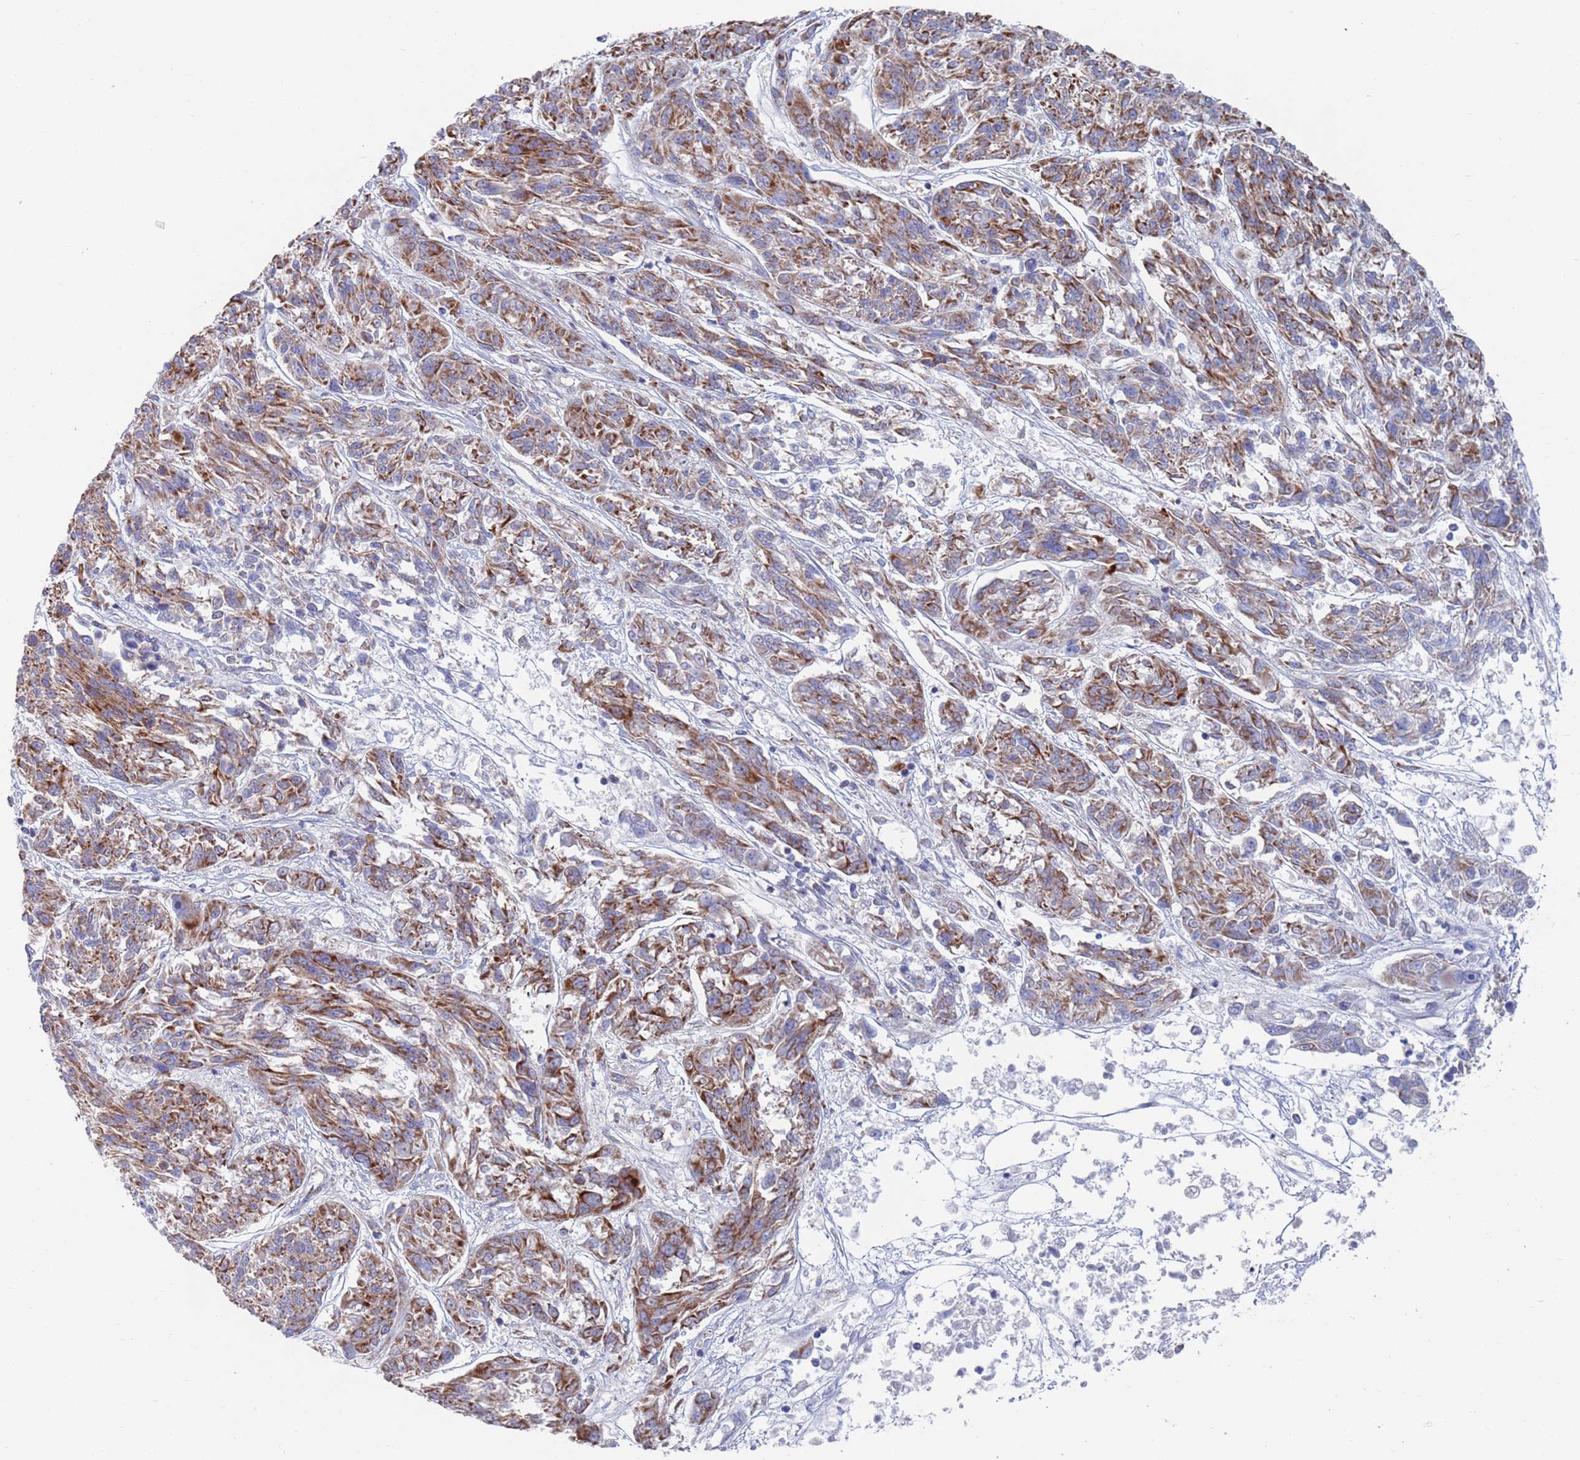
{"staining": {"intensity": "strong", "quantity": ">75%", "location": "cytoplasmic/membranous"}, "tissue": "melanoma", "cell_type": "Tumor cells", "image_type": "cancer", "snomed": [{"axis": "morphology", "description": "Malignant melanoma, NOS"}, {"axis": "topography", "description": "Skin"}], "caption": "Immunohistochemistry (IHC) histopathology image of human malignant melanoma stained for a protein (brown), which demonstrates high levels of strong cytoplasmic/membranous positivity in about >75% of tumor cells.", "gene": "MRPL22", "patient": {"sex": "male", "age": 53}}